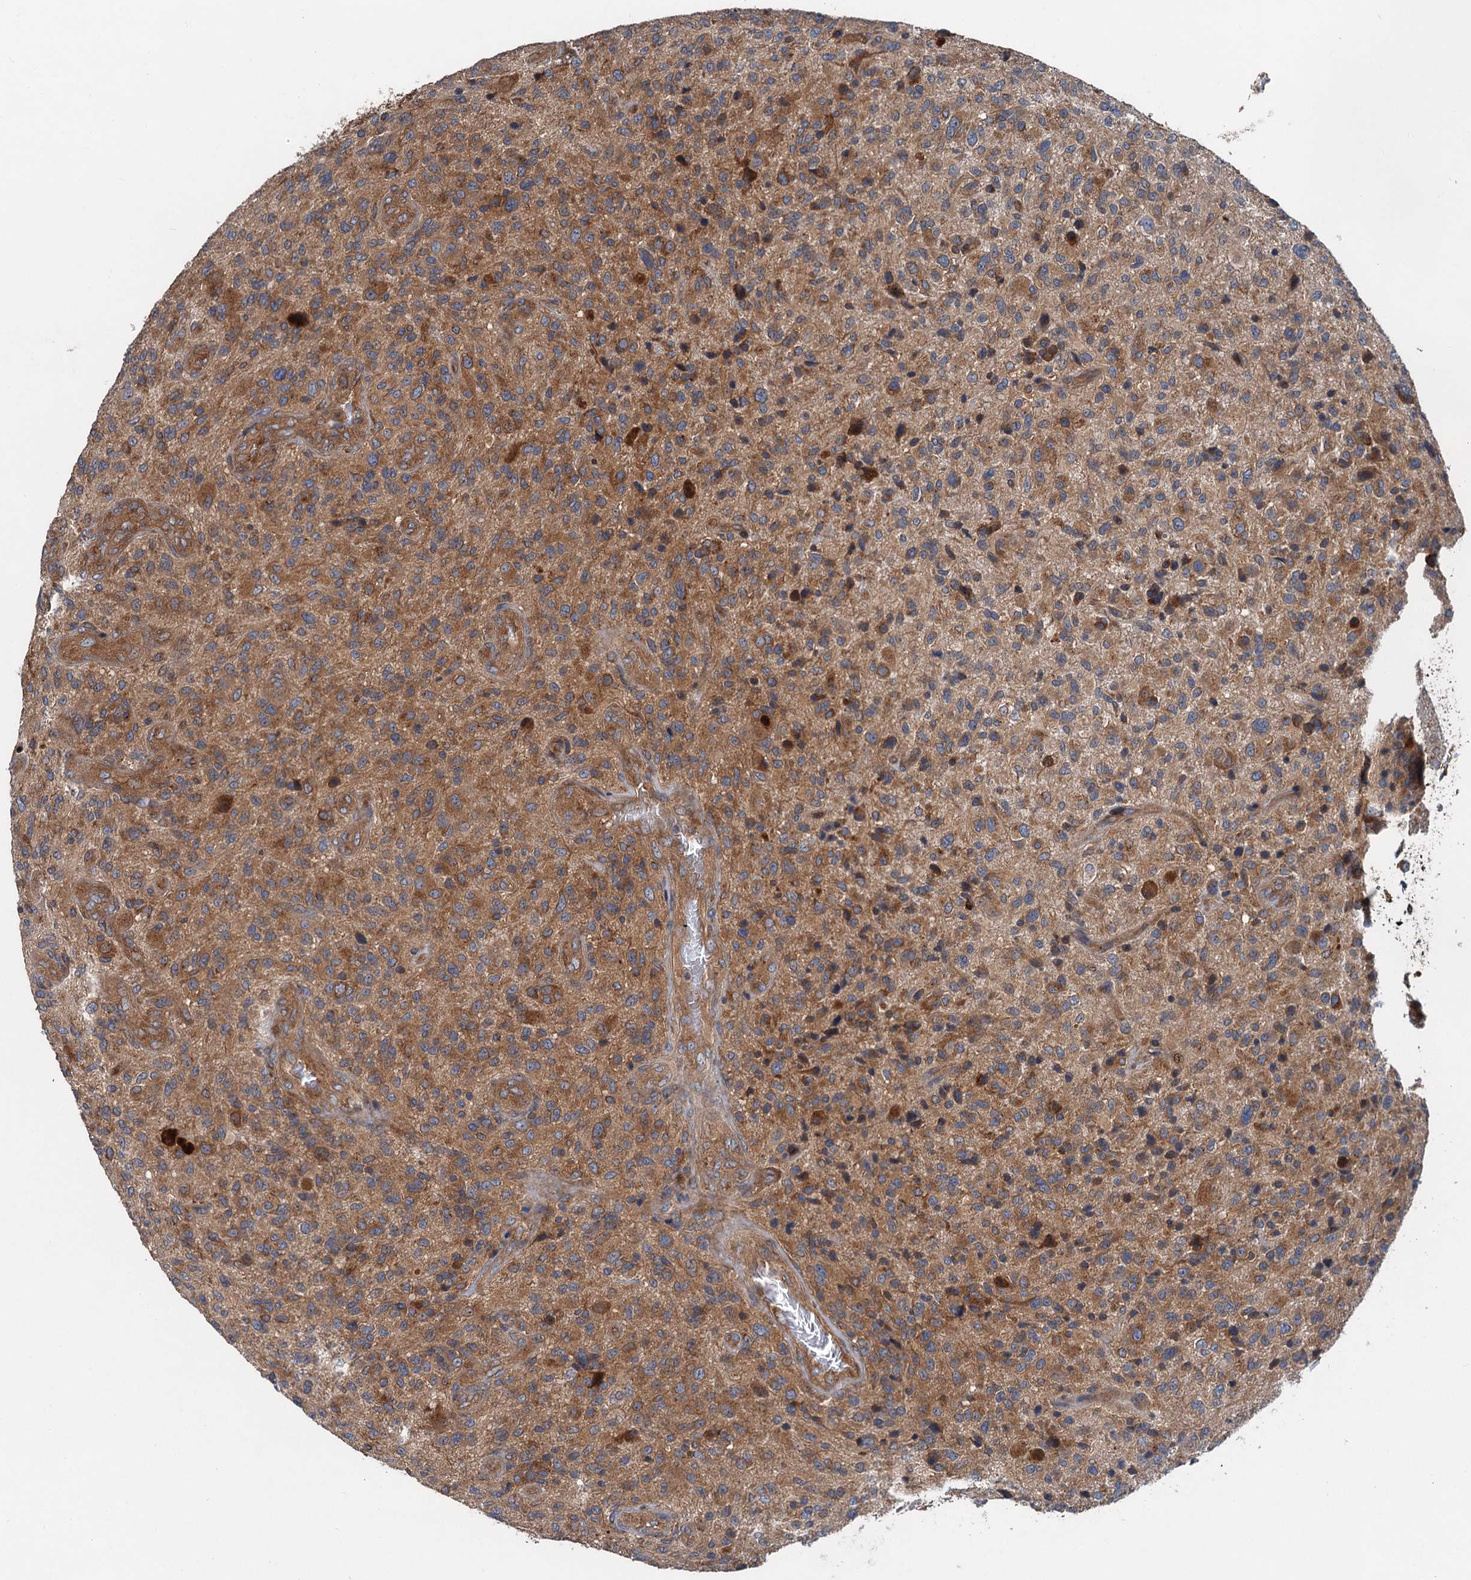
{"staining": {"intensity": "moderate", "quantity": "25%-75%", "location": "cytoplasmic/membranous"}, "tissue": "glioma", "cell_type": "Tumor cells", "image_type": "cancer", "snomed": [{"axis": "morphology", "description": "Glioma, malignant, High grade"}, {"axis": "topography", "description": "Brain"}], "caption": "About 25%-75% of tumor cells in human glioma reveal moderate cytoplasmic/membranous protein staining as visualized by brown immunohistochemical staining.", "gene": "COG3", "patient": {"sex": "male", "age": 47}}